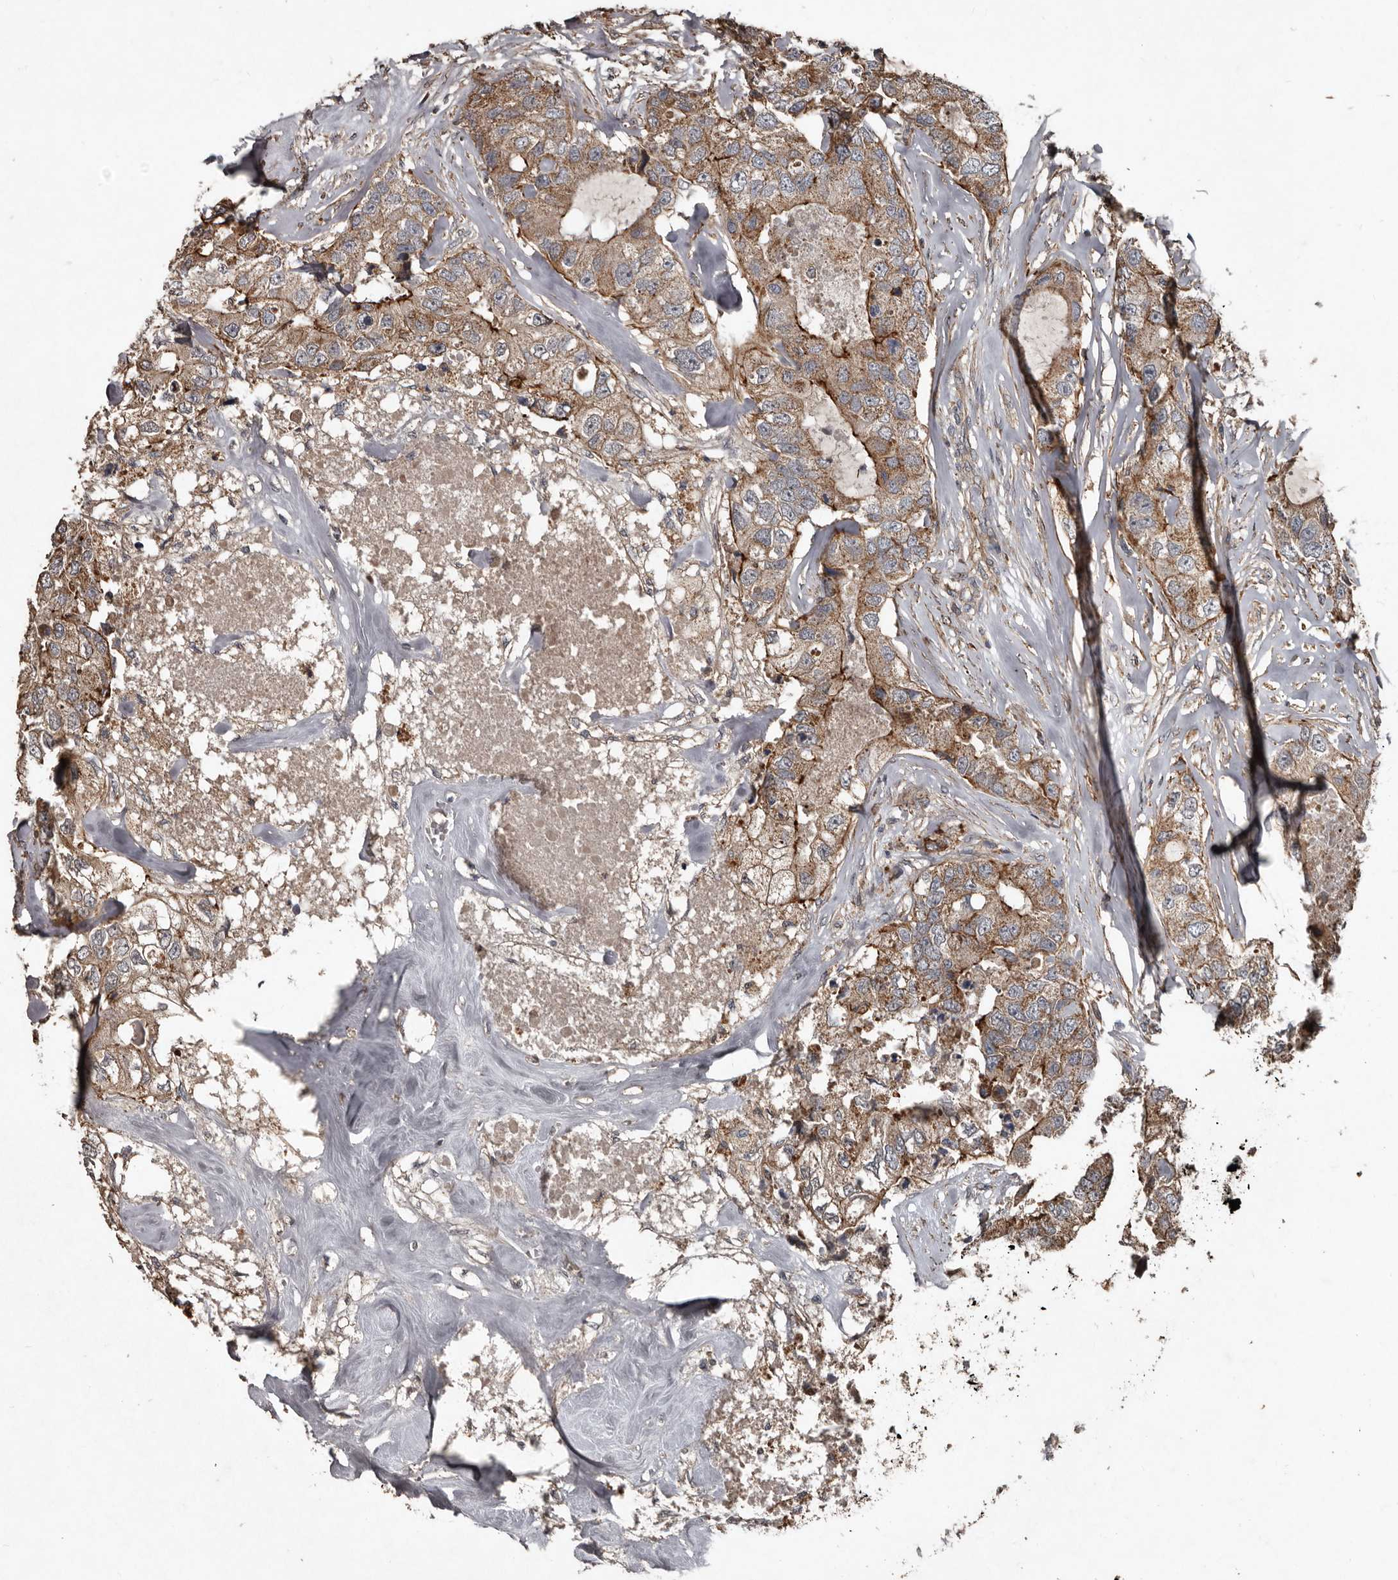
{"staining": {"intensity": "moderate", "quantity": ">75%", "location": "cytoplasmic/membranous"}, "tissue": "breast cancer", "cell_type": "Tumor cells", "image_type": "cancer", "snomed": [{"axis": "morphology", "description": "Duct carcinoma"}, {"axis": "topography", "description": "Breast"}], "caption": "Immunohistochemistry (IHC) photomicrograph of neoplastic tissue: breast invasive ductal carcinoma stained using IHC reveals medium levels of moderate protein expression localized specifically in the cytoplasmic/membranous of tumor cells, appearing as a cytoplasmic/membranous brown color.", "gene": "GREB1", "patient": {"sex": "female", "age": 62}}